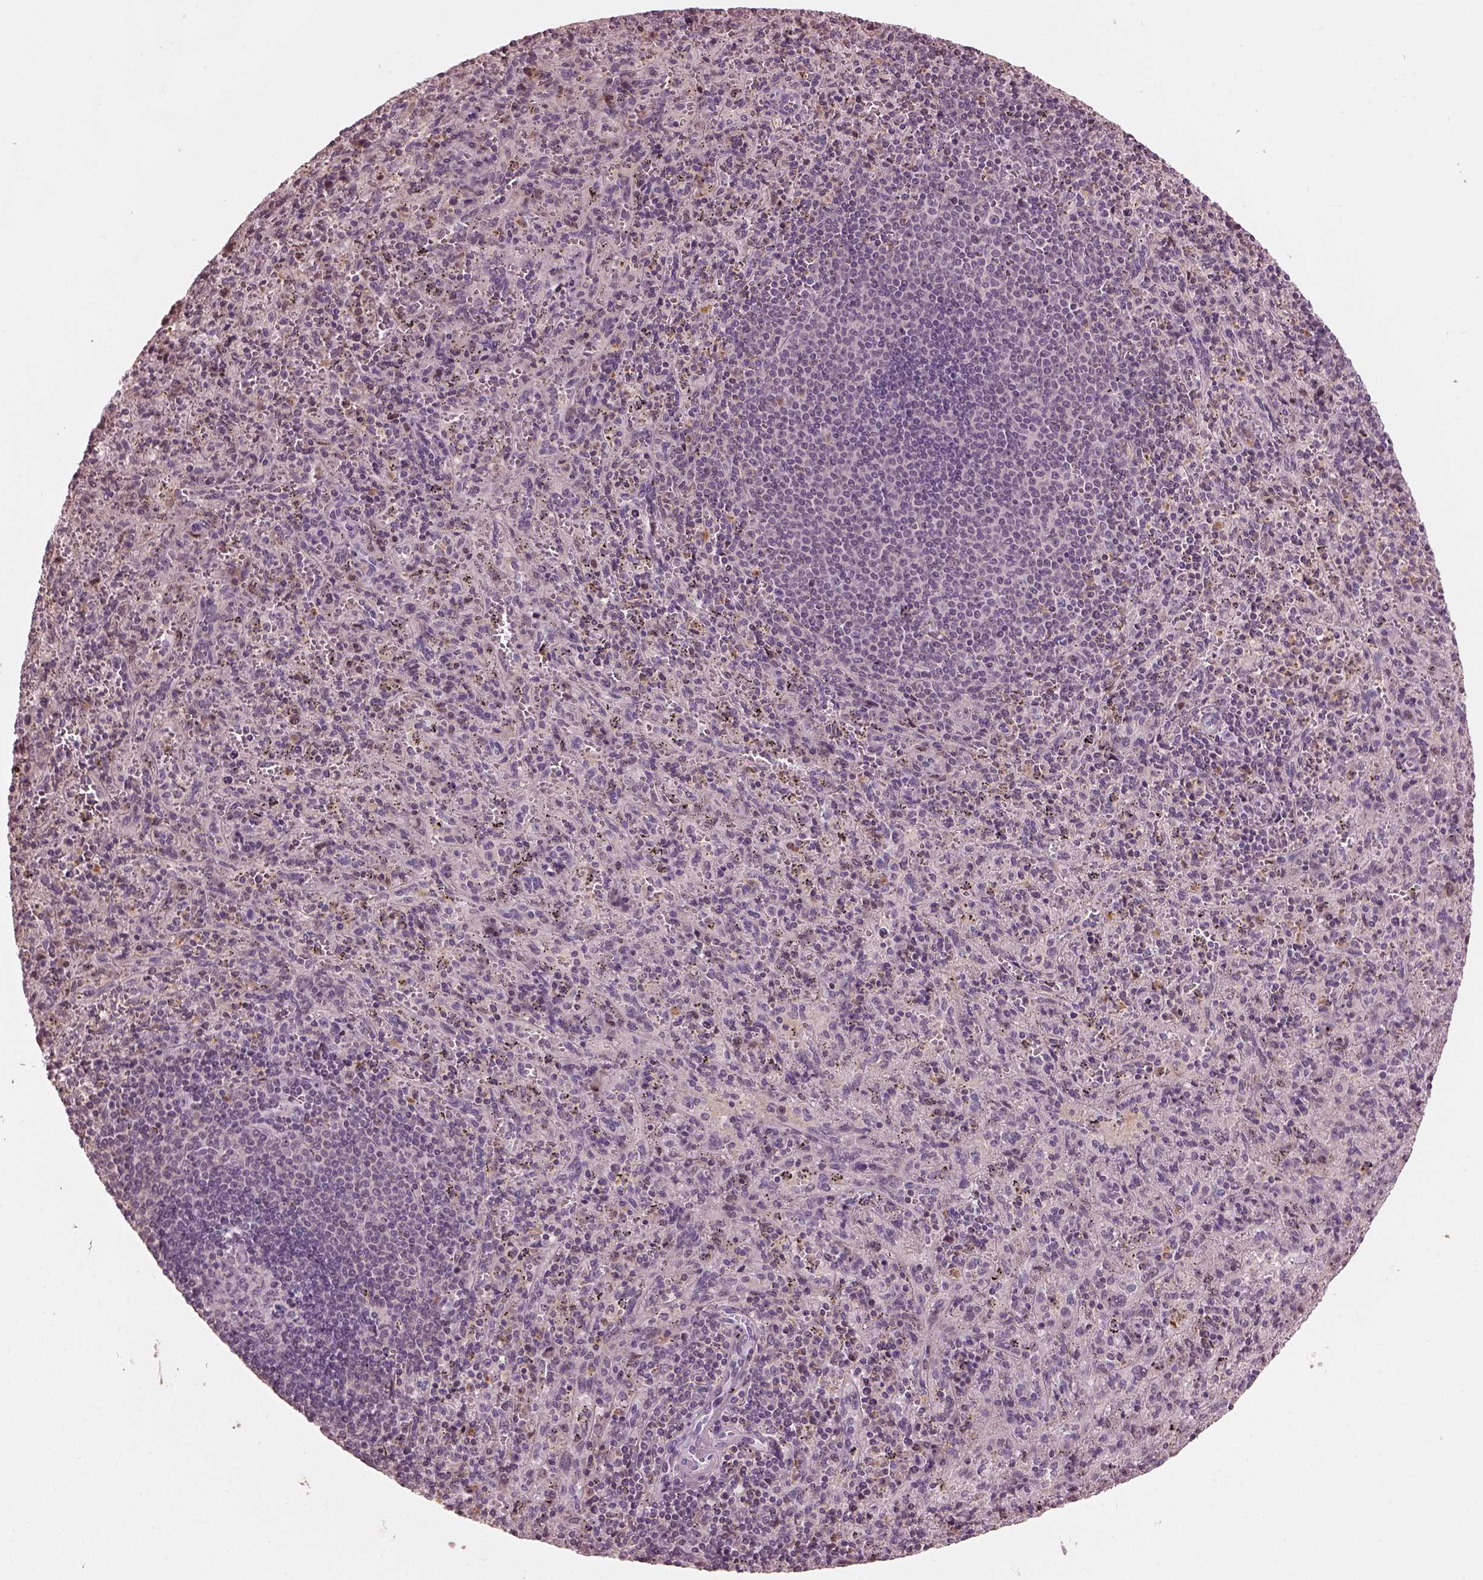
{"staining": {"intensity": "negative", "quantity": "none", "location": "none"}, "tissue": "spleen", "cell_type": "Cells in red pulp", "image_type": "normal", "snomed": [{"axis": "morphology", "description": "Normal tissue, NOS"}, {"axis": "topography", "description": "Spleen"}], "caption": "Image shows no protein expression in cells in red pulp of normal spleen. (DAB (3,3'-diaminobenzidine) IHC with hematoxylin counter stain).", "gene": "BFSP1", "patient": {"sex": "male", "age": 57}}